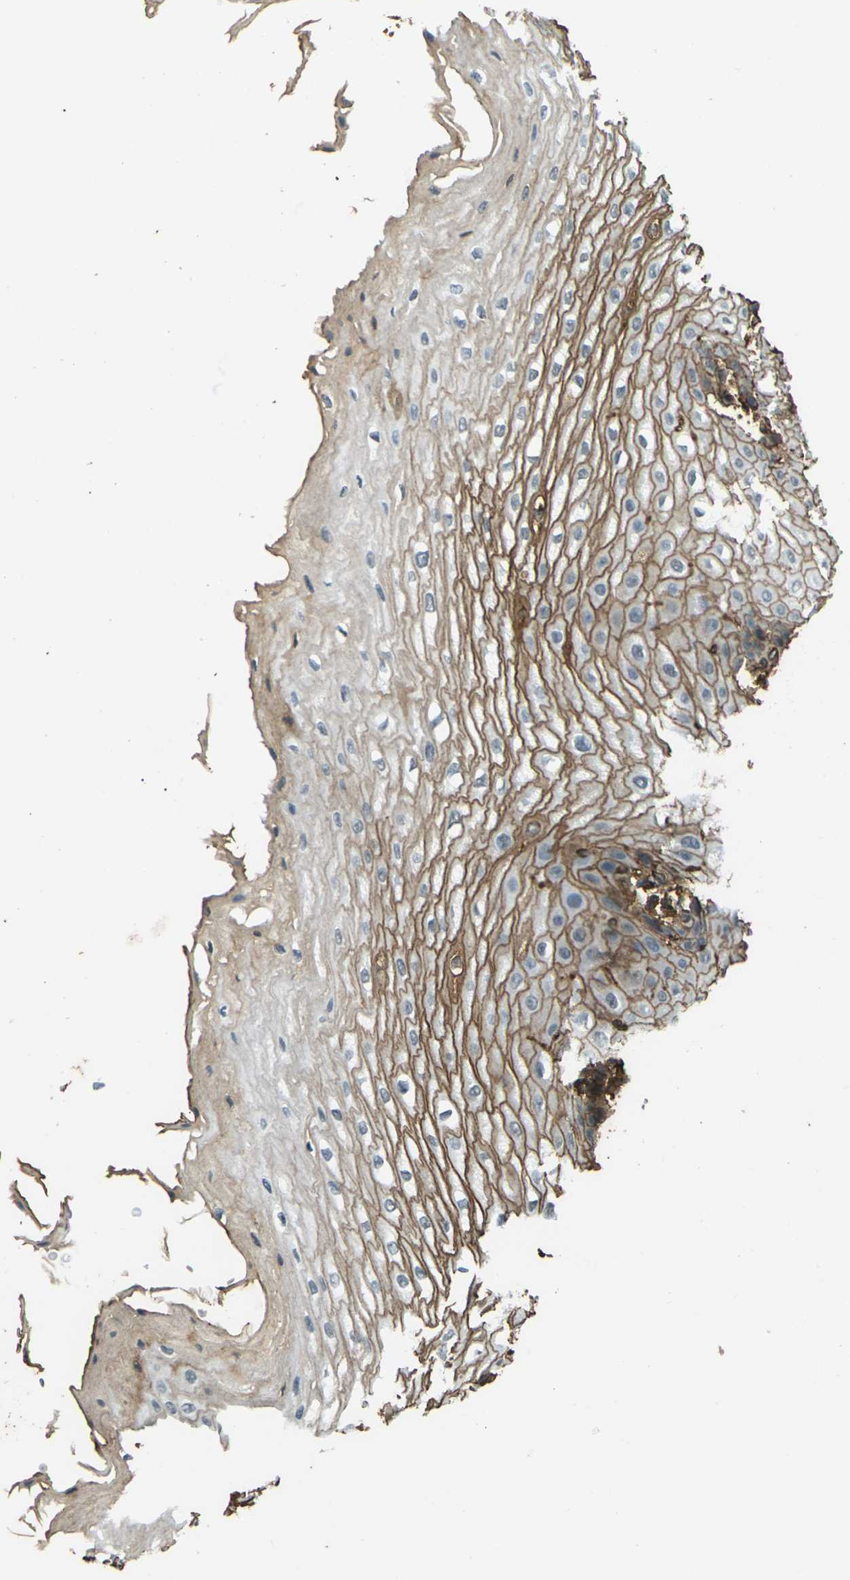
{"staining": {"intensity": "moderate", "quantity": ">75%", "location": "cytoplasmic/membranous"}, "tissue": "esophagus", "cell_type": "Squamous epithelial cells", "image_type": "normal", "snomed": [{"axis": "morphology", "description": "Normal tissue, NOS"}, {"axis": "topography", "description": "Esophagus"}], "caption": "Immunohistochemical staining of benign esophagus displays >75% levels of moderate cytoplasmic/membranous protein staining in about >75% of squamous epithelial cells.", "gene": "CYP1B1", "patient": {"sex": "male", "age": 54}}